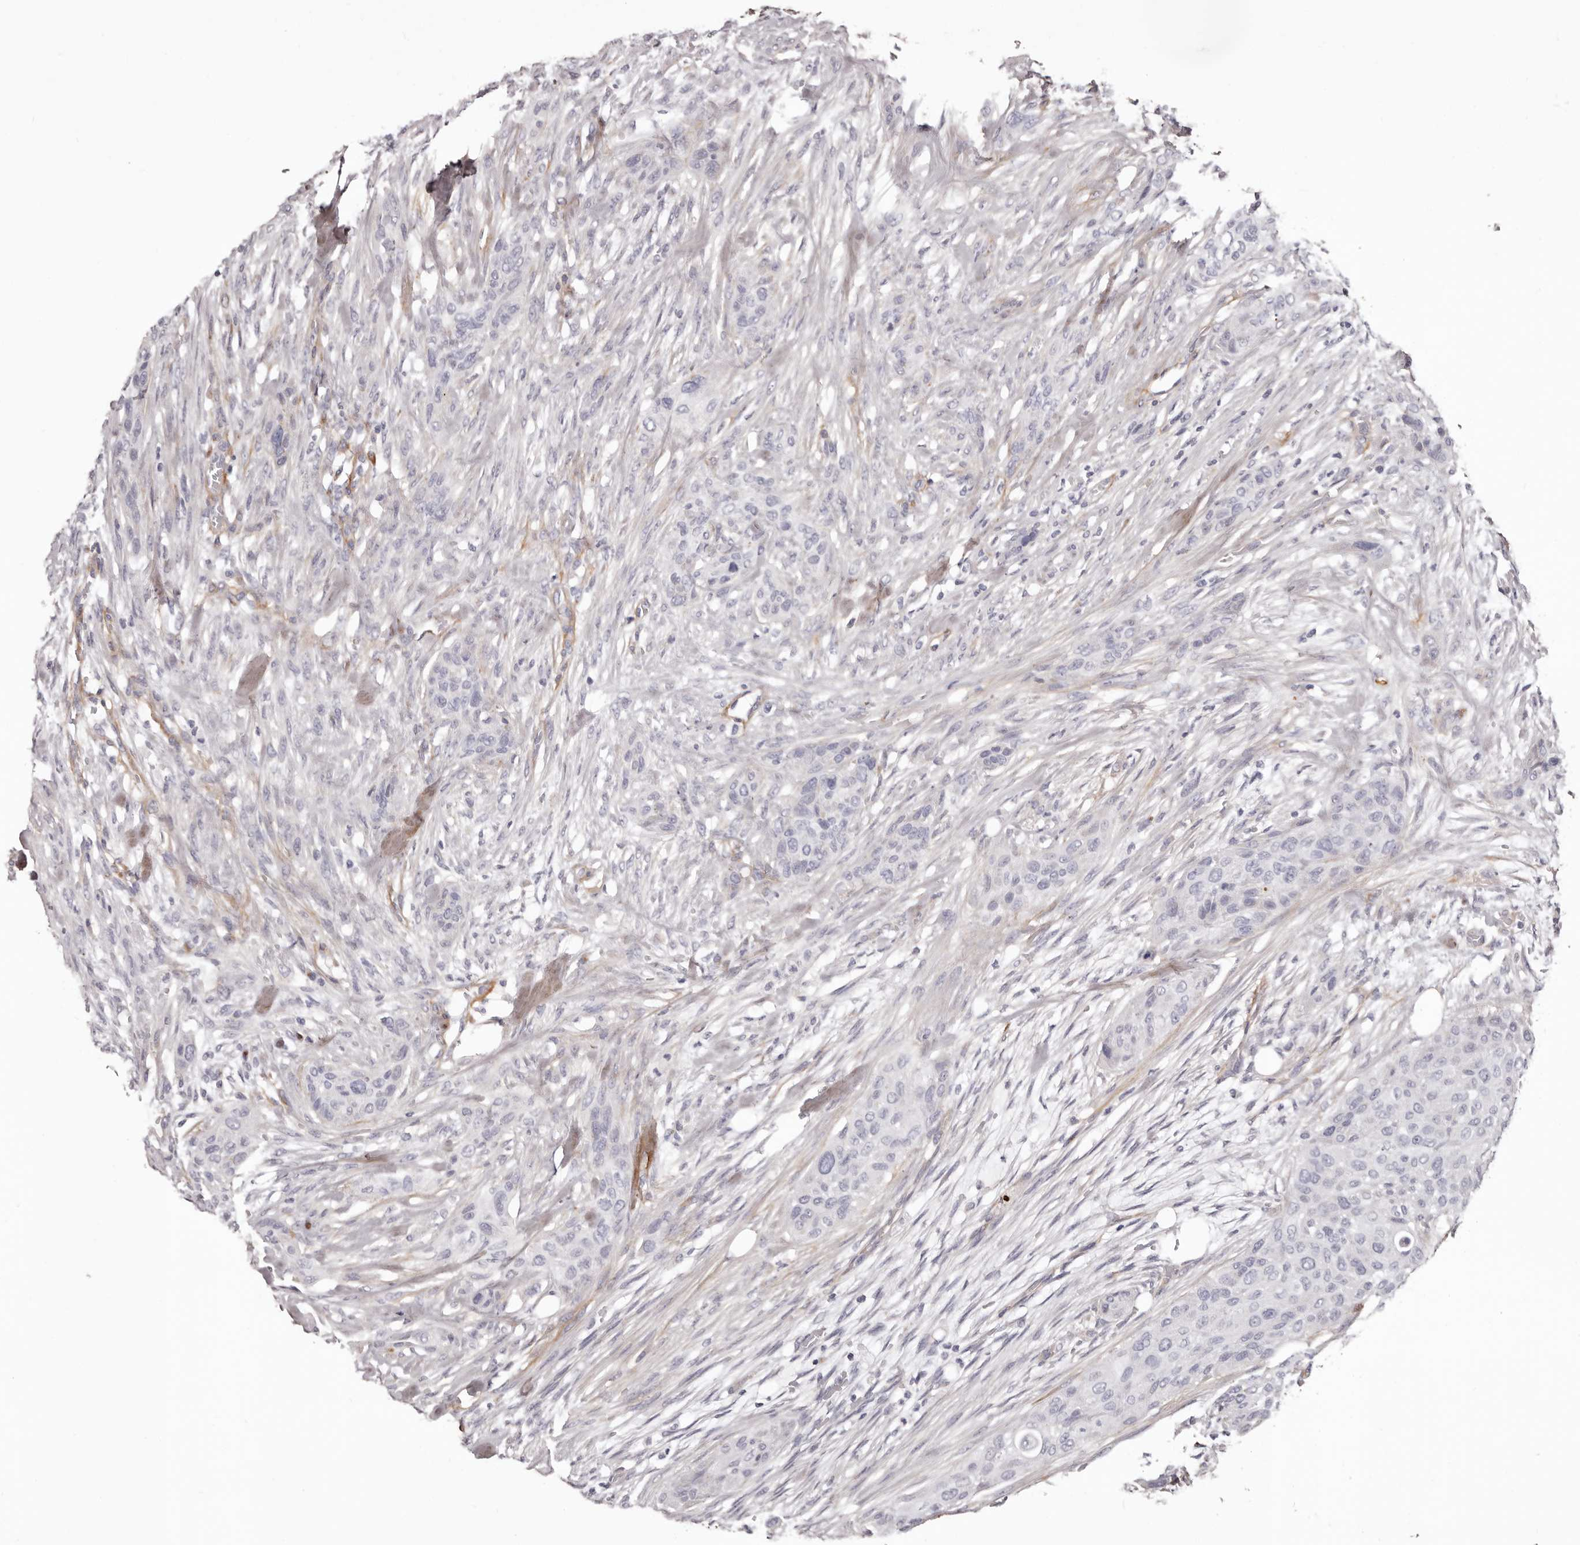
{"staining": {"intensity": "negative", "quantity": "none", "location": "none"}, "tissue": "urothelial cancer", "cell_type": "Tumor cells", "image_type": "cancer", "snomed": [{"axis": "morphology", "description": "Urothelial carcinoma, High grade"}, {"axis": "topography", "description": "Urinary bladder"}], "caption": "Immunohistochemistry image of neoplastic tissue: human urothelial cancer stained with DAB (3,3'-diaminobenzidine) reveals no significant protein expression in tumor cells.", "gene": "COL6A1", "patient": {"sex": "male", "age": 35}}